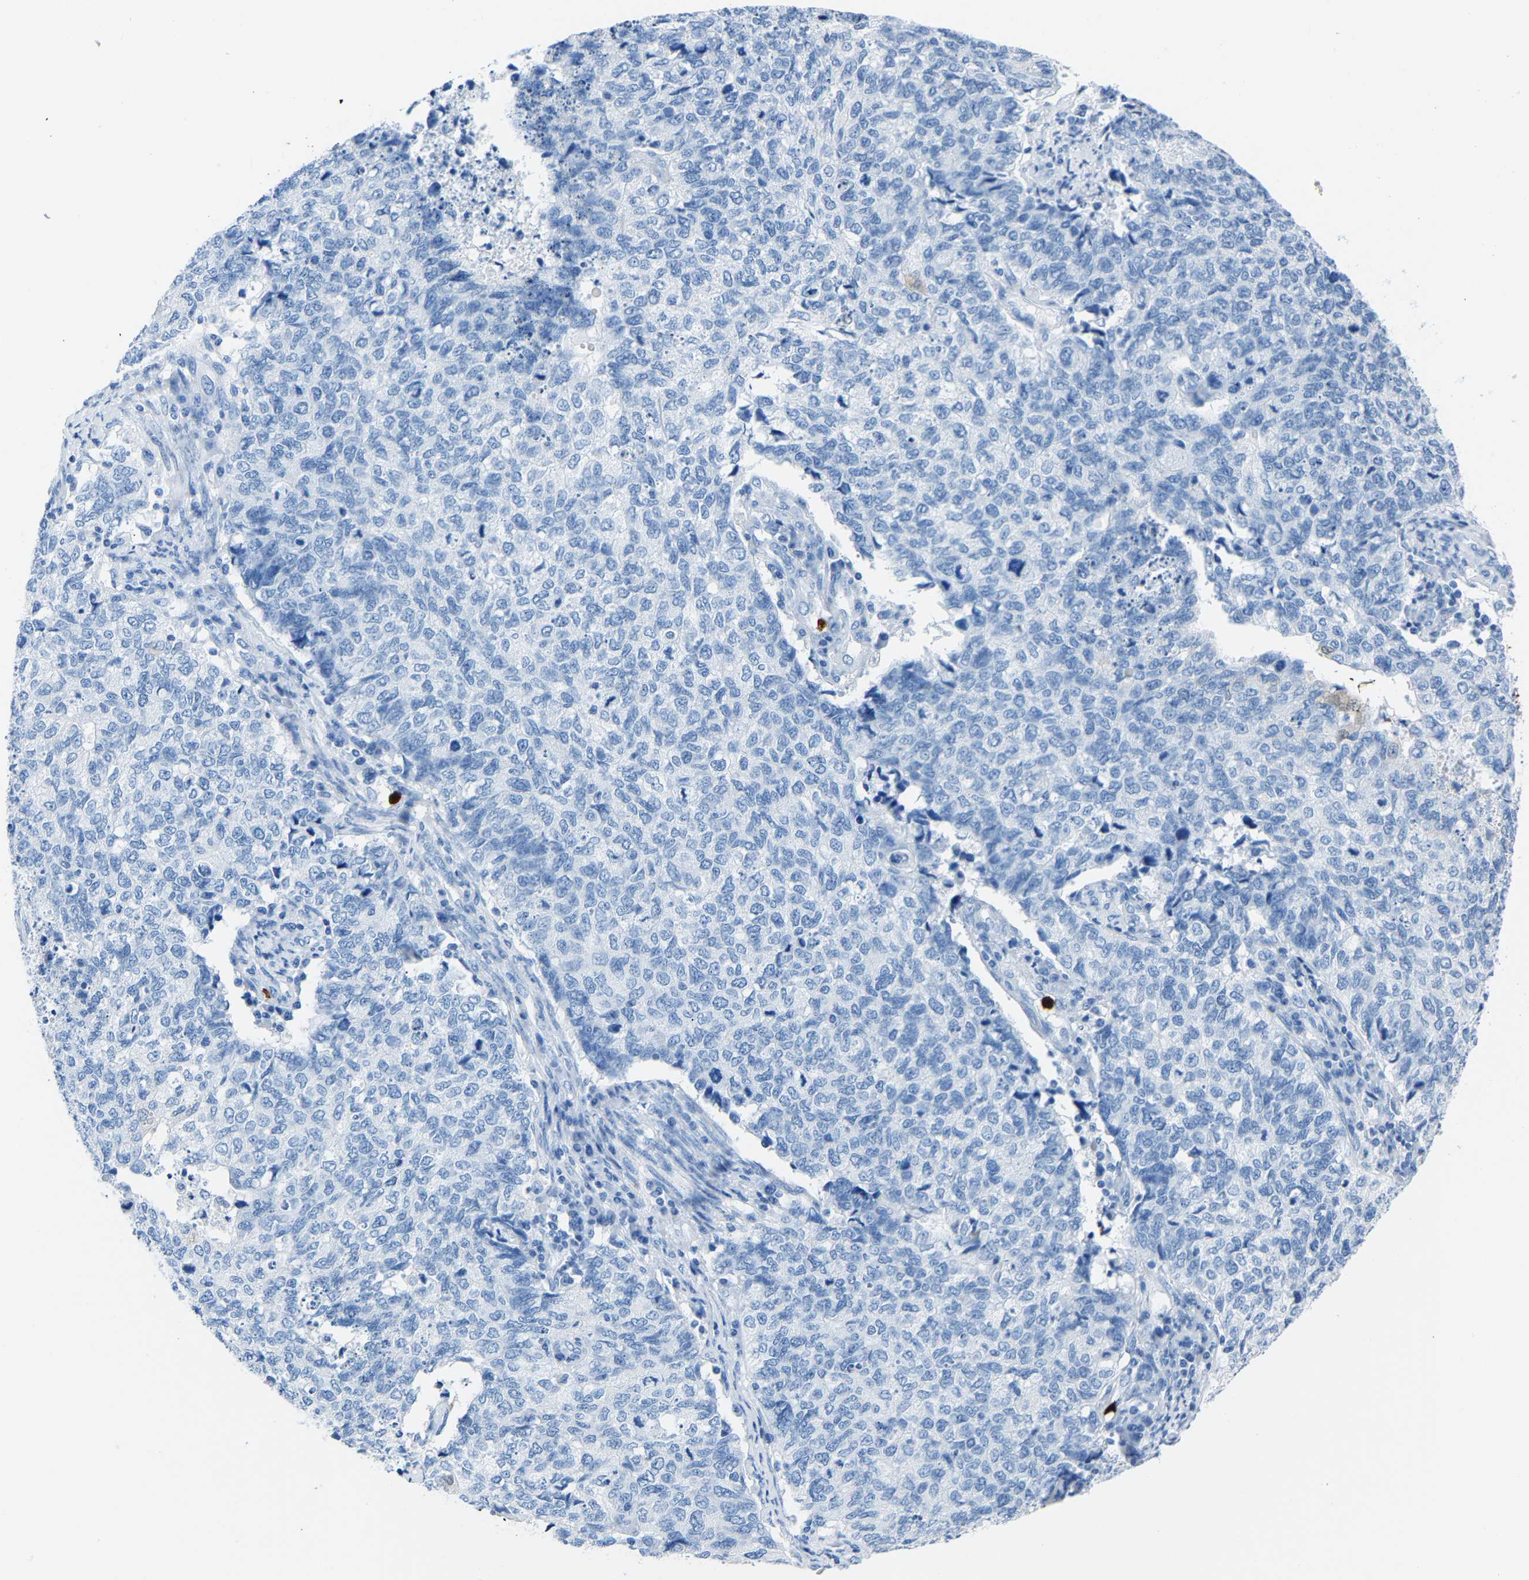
{"staining": {"intensity": "negative", "quantity": "none", "location": "none"}, "tissue": "cervical cancer", "cell_type": "Tumor cells", "image_type": "cancer", "snomed": [{"axis": "morphology", "description": "Squamous cell carcinoma, NOS"}, {"axis": "topography", "description": "Cervix"}], "caption": "This is an IHC histopathology image of squamous cell carcinoma (cervical). There is no positivity in tumor cells.", "gene": "S100P", "patient": {"sex": "female", "age": 63}}